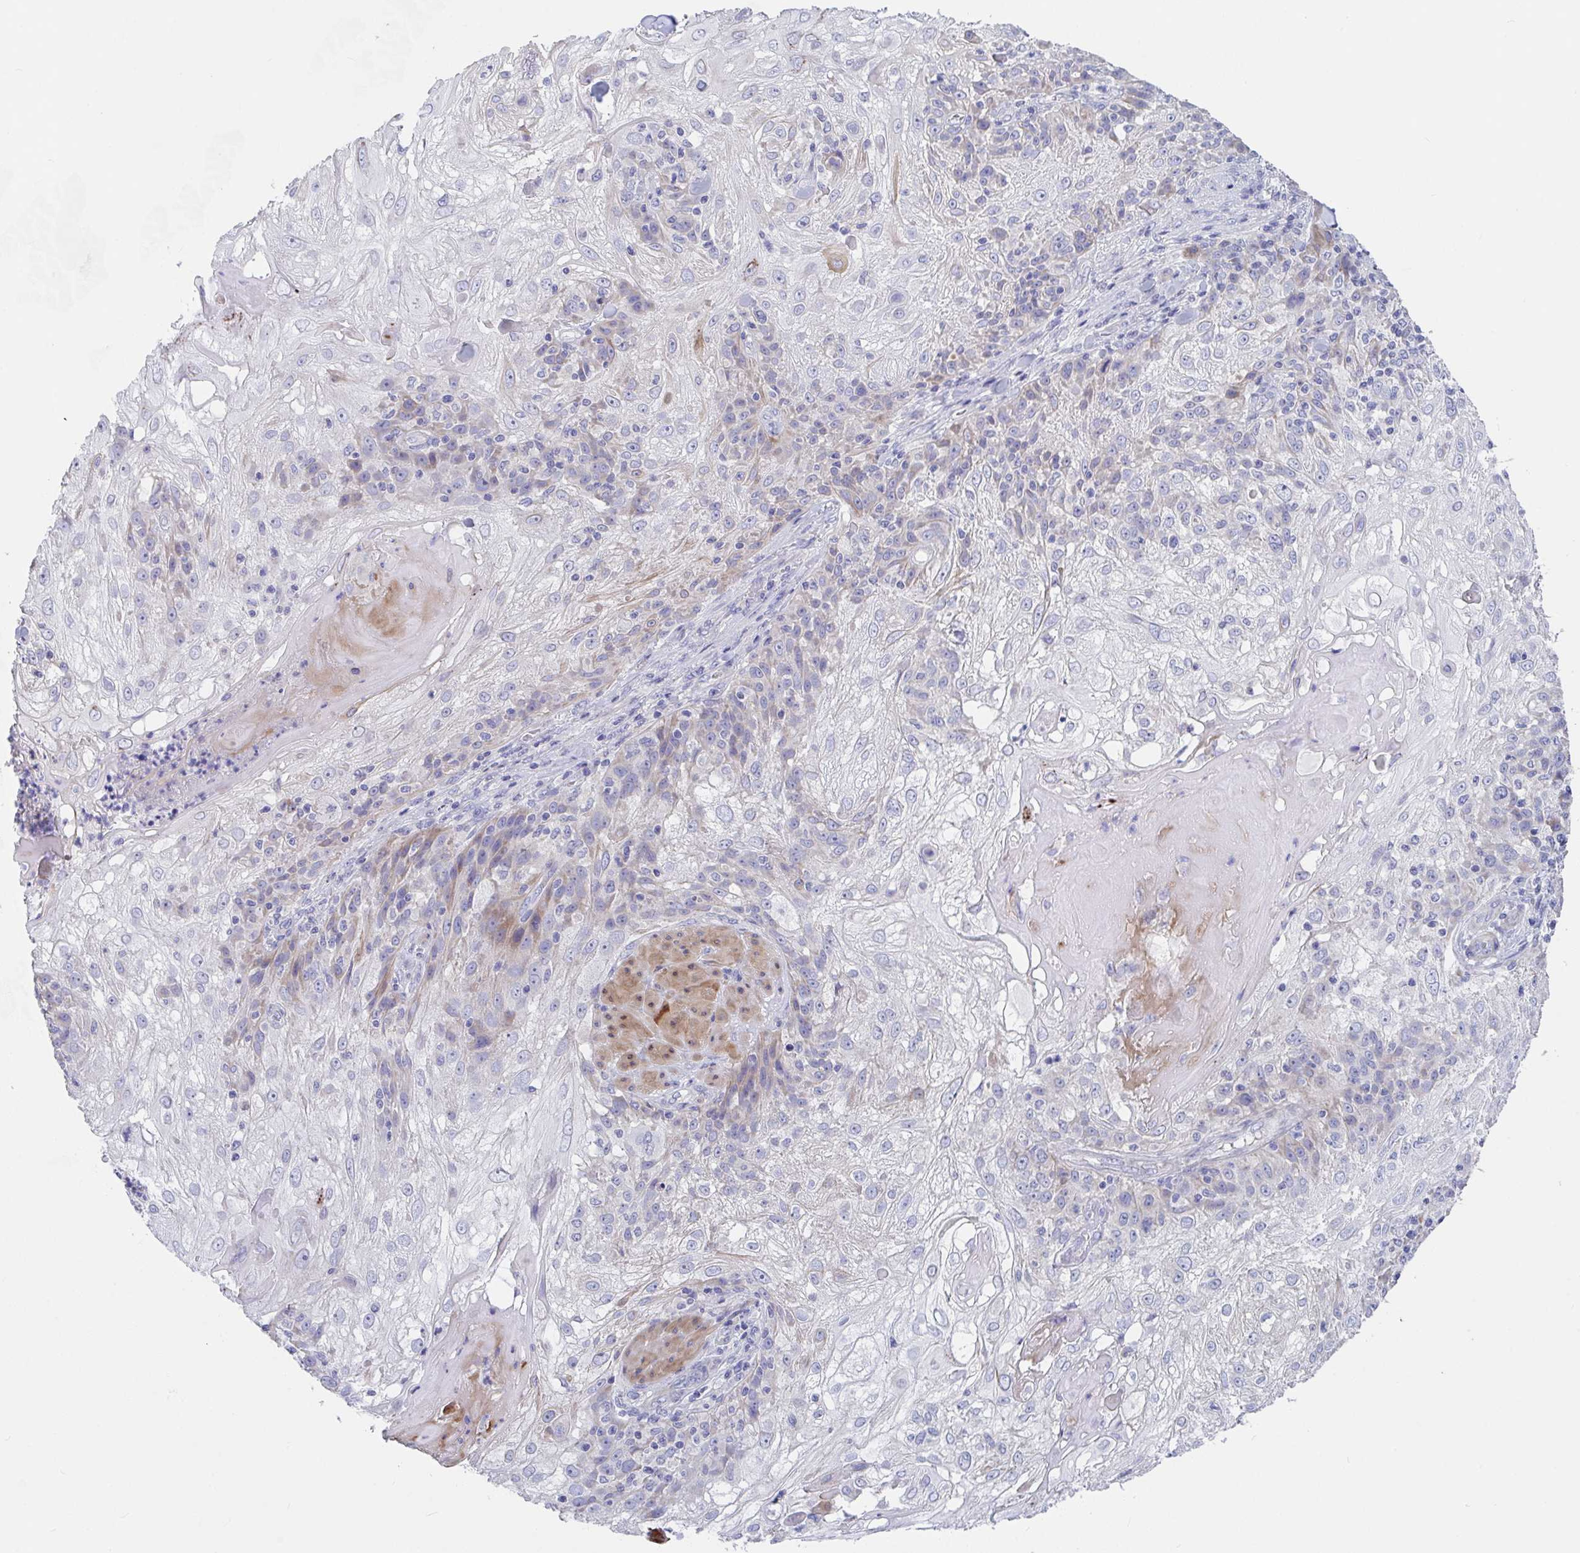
{"staining": {"intensity": "weak", "quantity": "<25%", "location": "cytoplasmic/membranous"}, "tissue": "skin cancer", "cell_type": "Tumor cells", "image_type": "cancer", "snomed": [{"axis": "morphology", "description": "Normal tissue, NOS"}, {"axis": "morphology", "description": "Squamous cell carcinoma, NOS"}, {"axis": "topography", "description": "Skin"}], "caption": "Squamous cell carcinoma (skin) was stained to show a protein in brown. There is no significant positivity in tumor cells.", "gene": "ZNF561", "patient": {"sex": "female", "age": 83}}